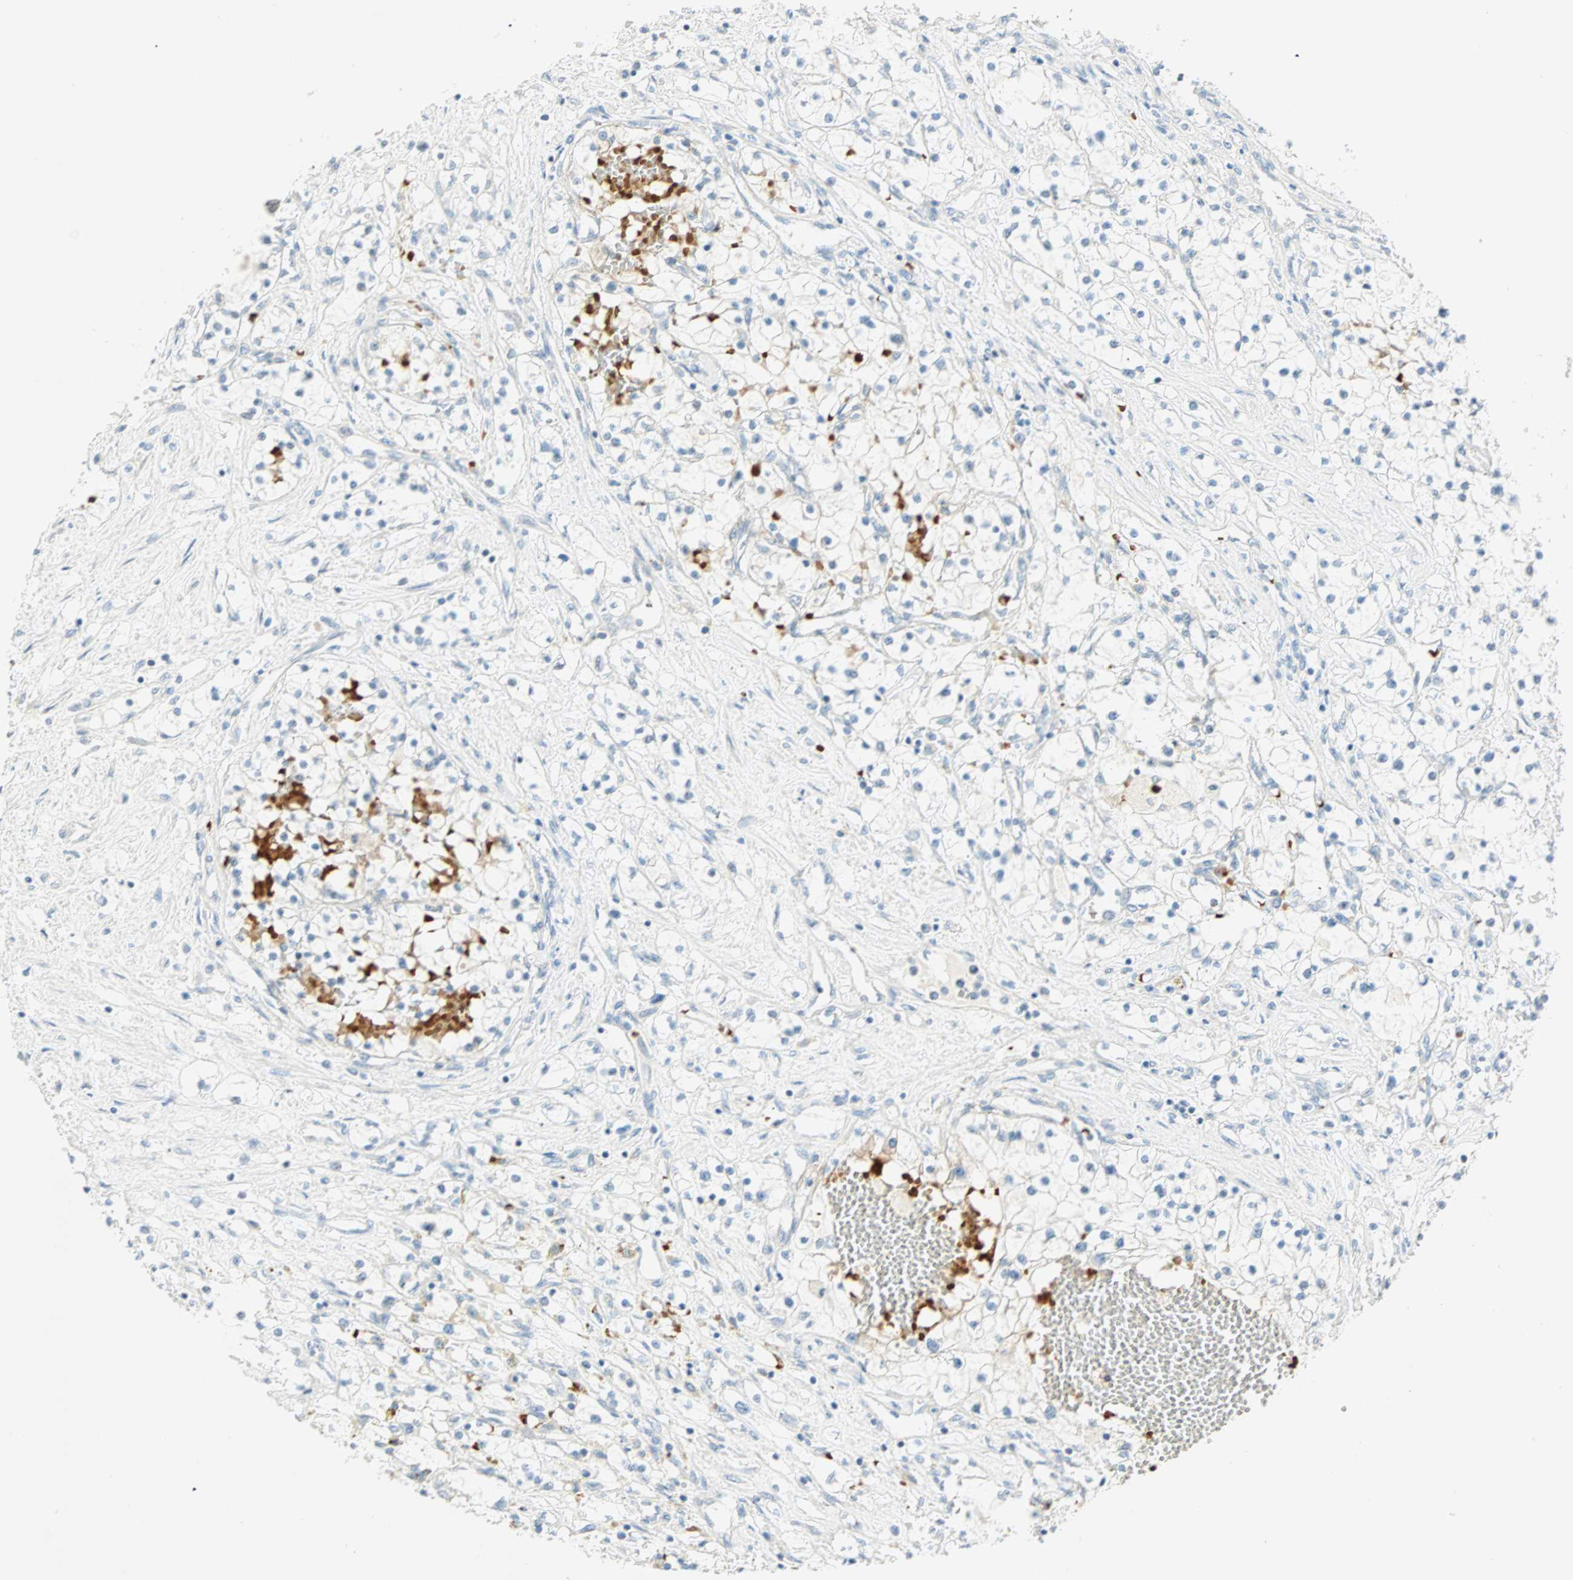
{"staining": {"intensity": "negative", "quantity": "none", "location": "none"}, "tissue": "renal cancer", "cell_type": "Tumor cells", "image_type": "cancer", "snomed": [{"axis": "morphology", "description": "Adenocarcinoma, NOS"}, {"axis": "topography", "description": "Kidney"}], "caption": "DAB (3,3'-diaminobenzidine) immunohistochemical staining of human adenocarcinoma (renal) demonstrates no significant staining in tumor cells.", "gene": "BCAN", "patient": {"sex": "male", "age": 68}}